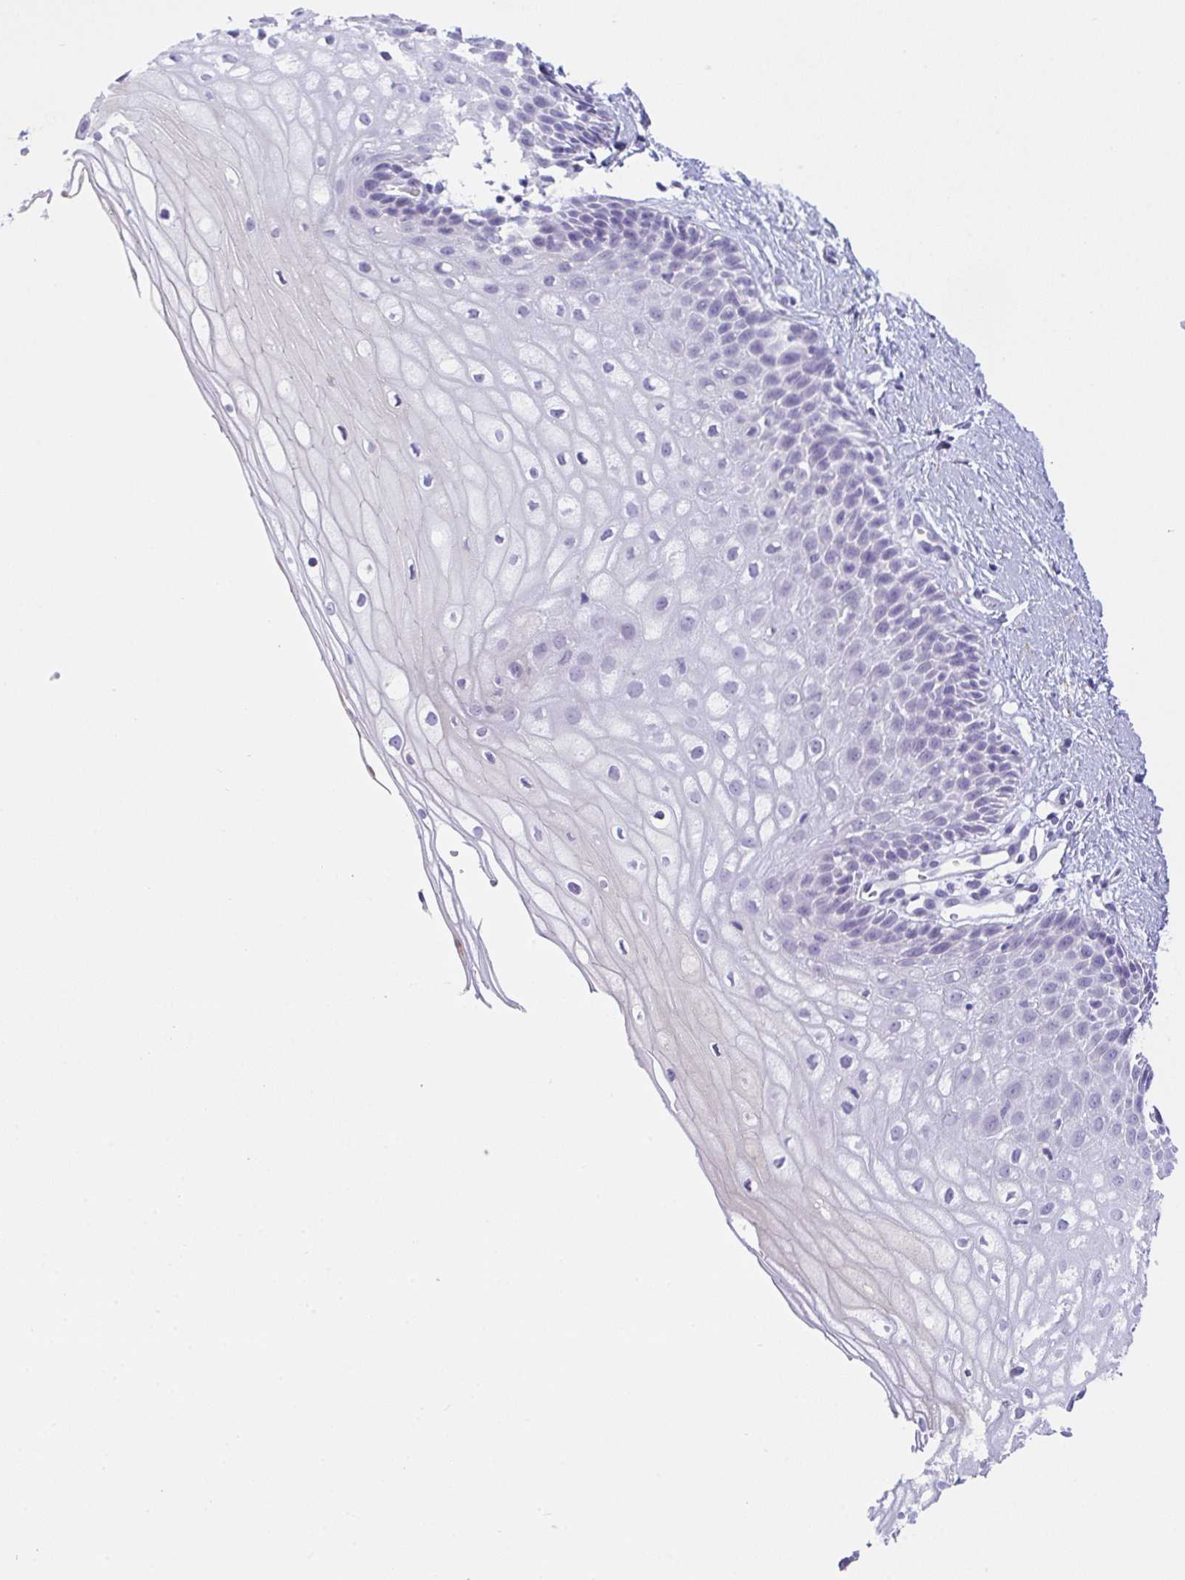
{"staining": {"intensity": "negative", "quantity": "none", "location": "none"}, "tissue": "cervix", "cell_type": "Glandular cells", "image_type": "normal", "snomed": [{"axis": "morphology", "description": "Normal tissue, NOS"}, {"axis": "topography", "description": "Cervix"}], "caption": "Glandular cells show no significant protein positivity in benign cervix.", "gene": "KMT2E", "patient": {"sex": "female", "age": 36}}